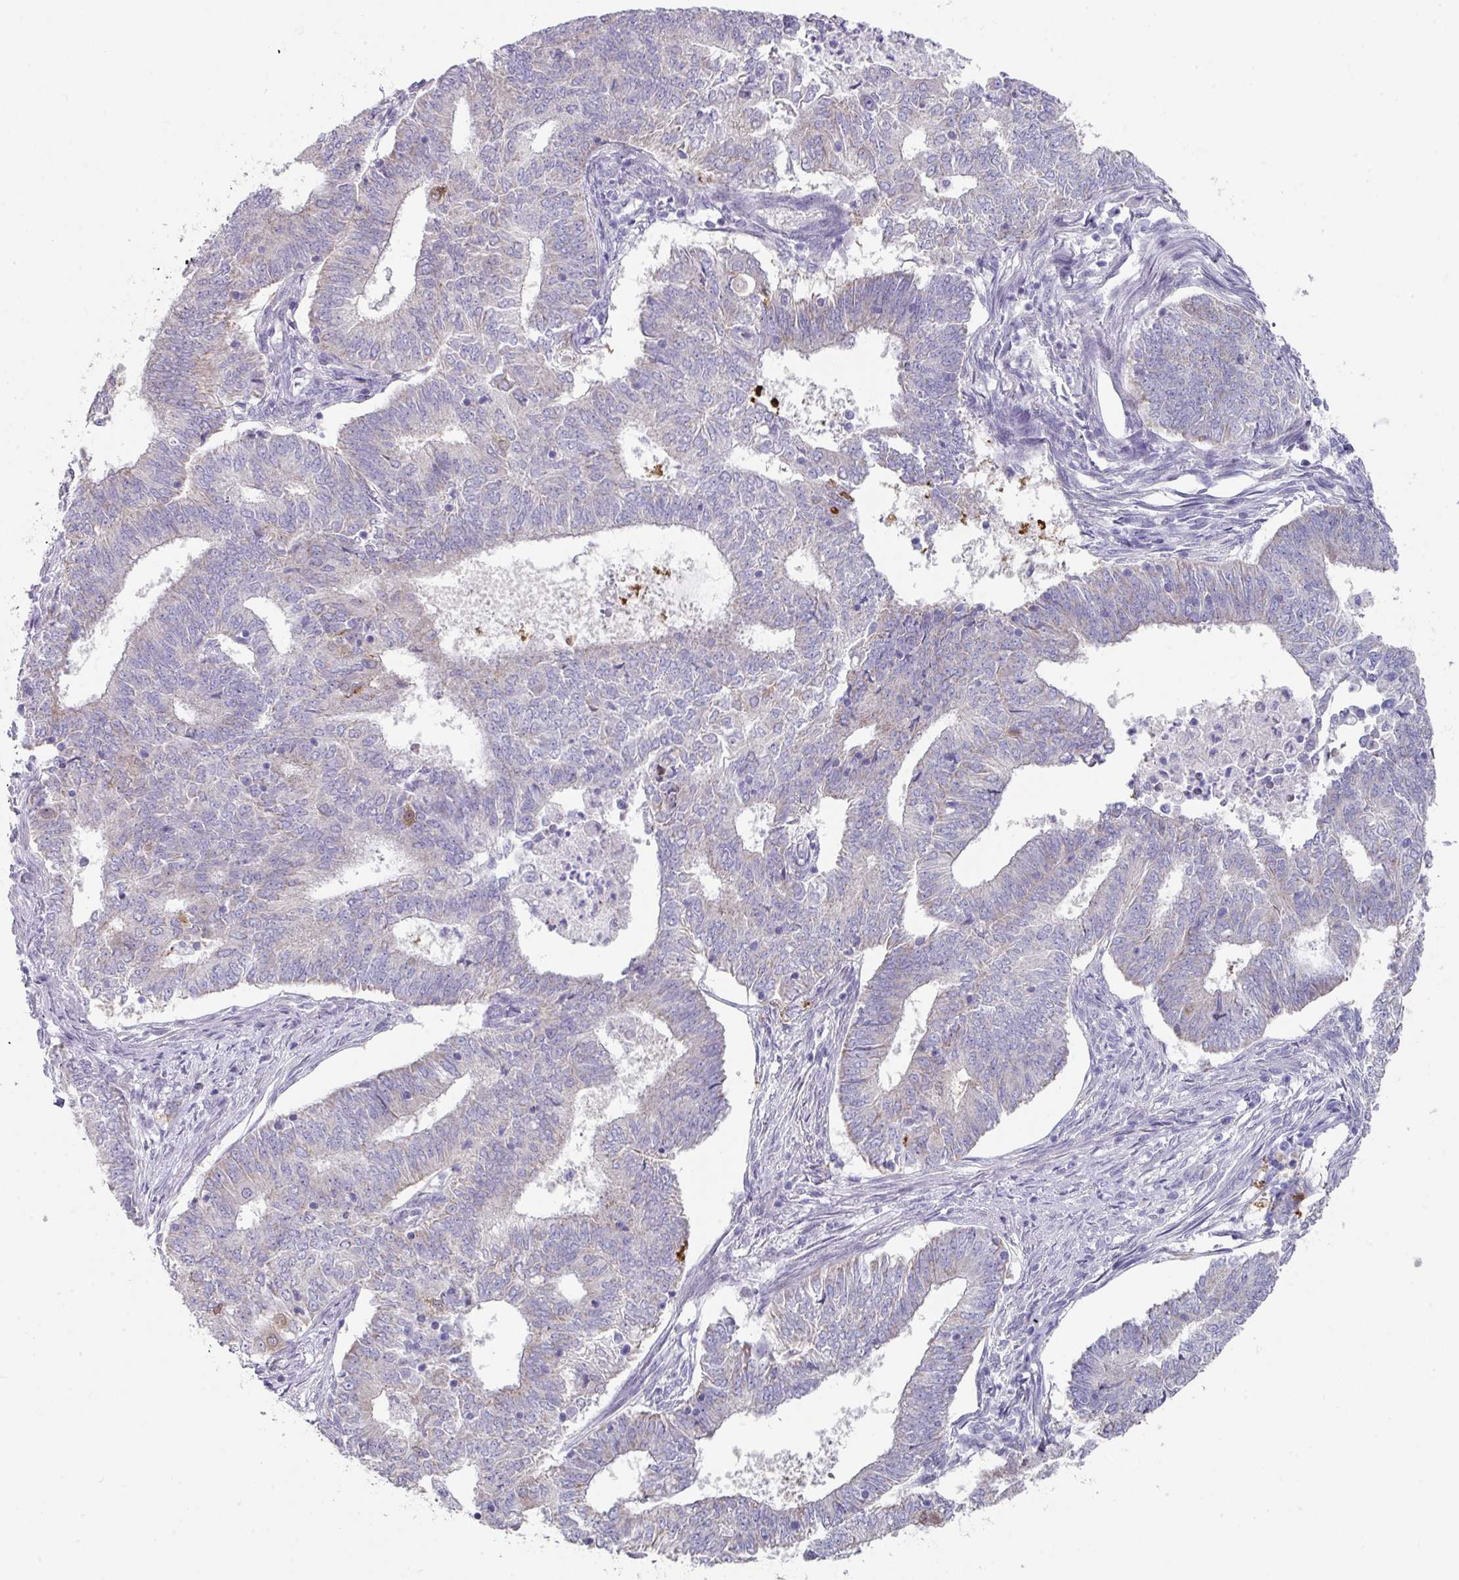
{"staining": {"intensity": "negative", "quantity": "none", "location": "none"}, "tissue": "endometrial cancer", "cell_type": "Tumor cells", "image_type": "cancer", "snomed": [{"axis": "morphology", "description": "Adenocarcinoma, NOS"}, {"axis": "topography", "description": "Endometrium"}], "caption": "This is a image of IHC staining of endometrial cancer, which shows no staining in tumor cells.", "gene": "DEFB115", "patient": {"sex": "female", "age": 62}}